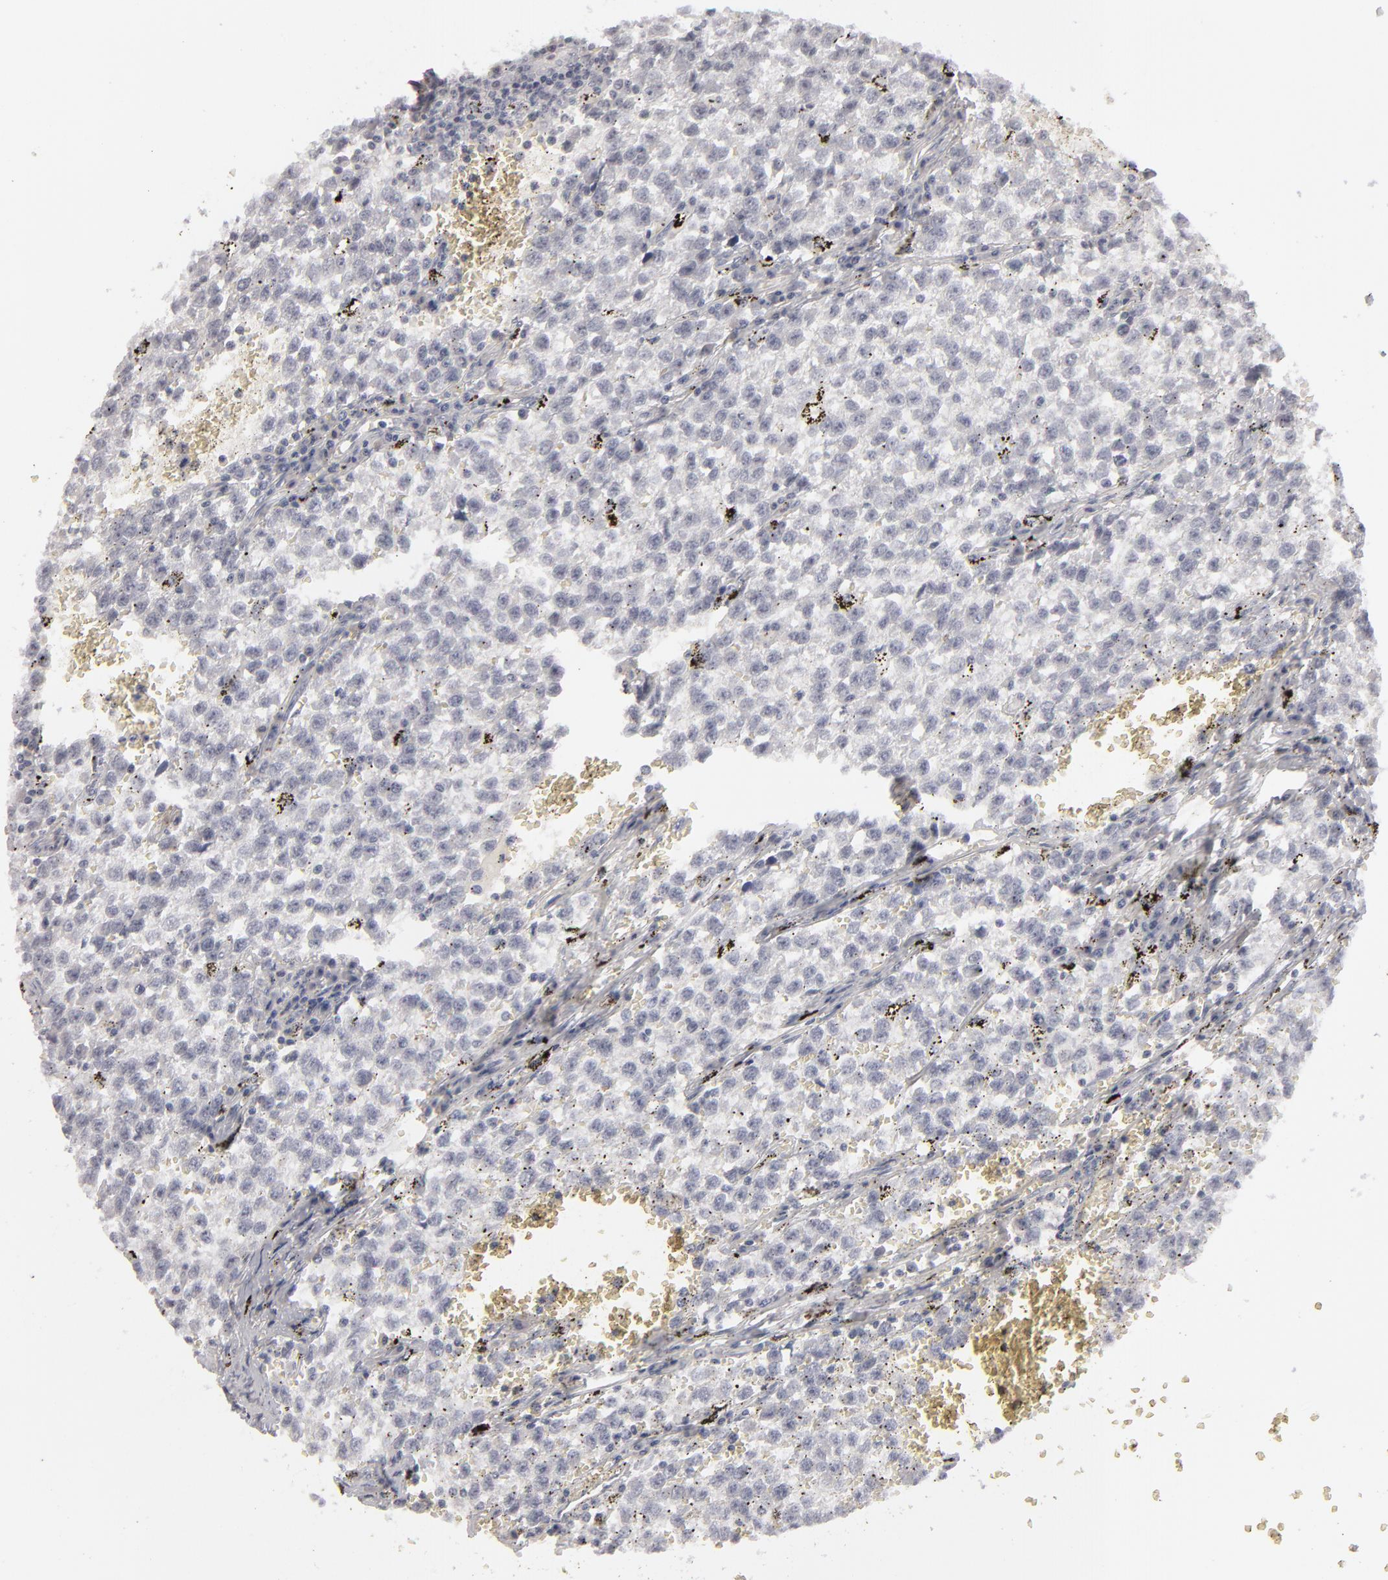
{"staining": {"intensity": "negative", "quantity": "none", "location": "none"}, "tissue": "testis cancer", "cell_type": "Tumor cells", "image_type": "cancer", "snomed": [{"axis": "morphology", "description": "Seminoma, NOS"}, {"axis": "topography", "description": "Testis"}], "caption": "Testis seminoma stained for a protein using immunohistochemistry (IHC) reveals no expression tumor cells.", "gene": "KIAA1210", "patient": {"sex": "male", "age": 35}}